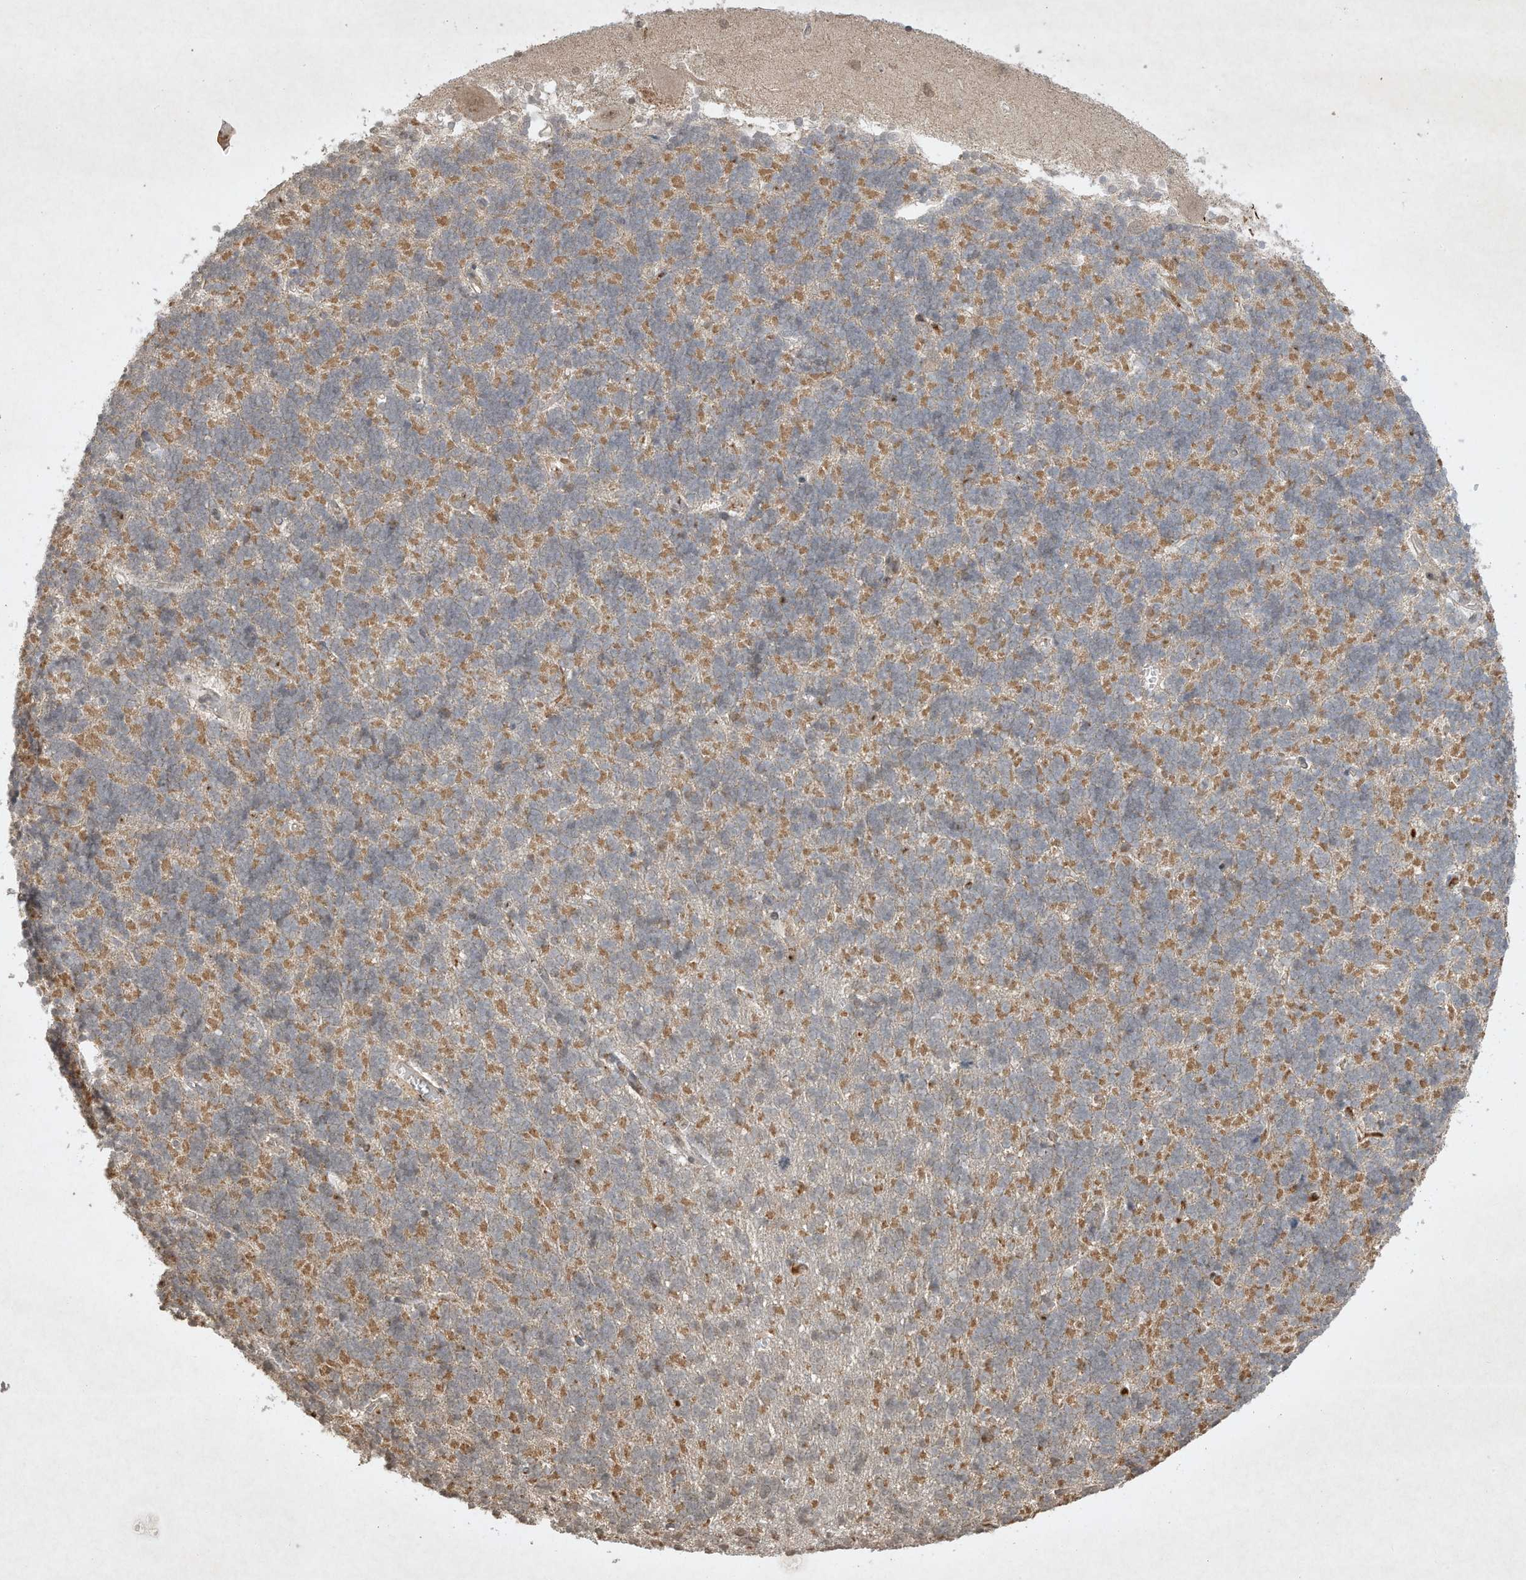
{"staining": {"intensity": "moderate", "quantity": "25%-75%", "location": "cytoplasmic/membranous"}, "tissue": "cerebellum", "cell_type": "Cells in granular layer", "image_type": "normal", "snomed": [{"axis": "morphology", "description": "Normal tissue, NOS"}, {"axis": "topography", "description": "Cerebellum"}], "caption": "Immunohistochemical staining of unremarkable cerebellum exhibits moderate cytoplasmic/membranous protein positivity in about 25%-75% of cells in granular layer.", "gene": "BTRC", "patient": {"sex": "male", "age": 37}}